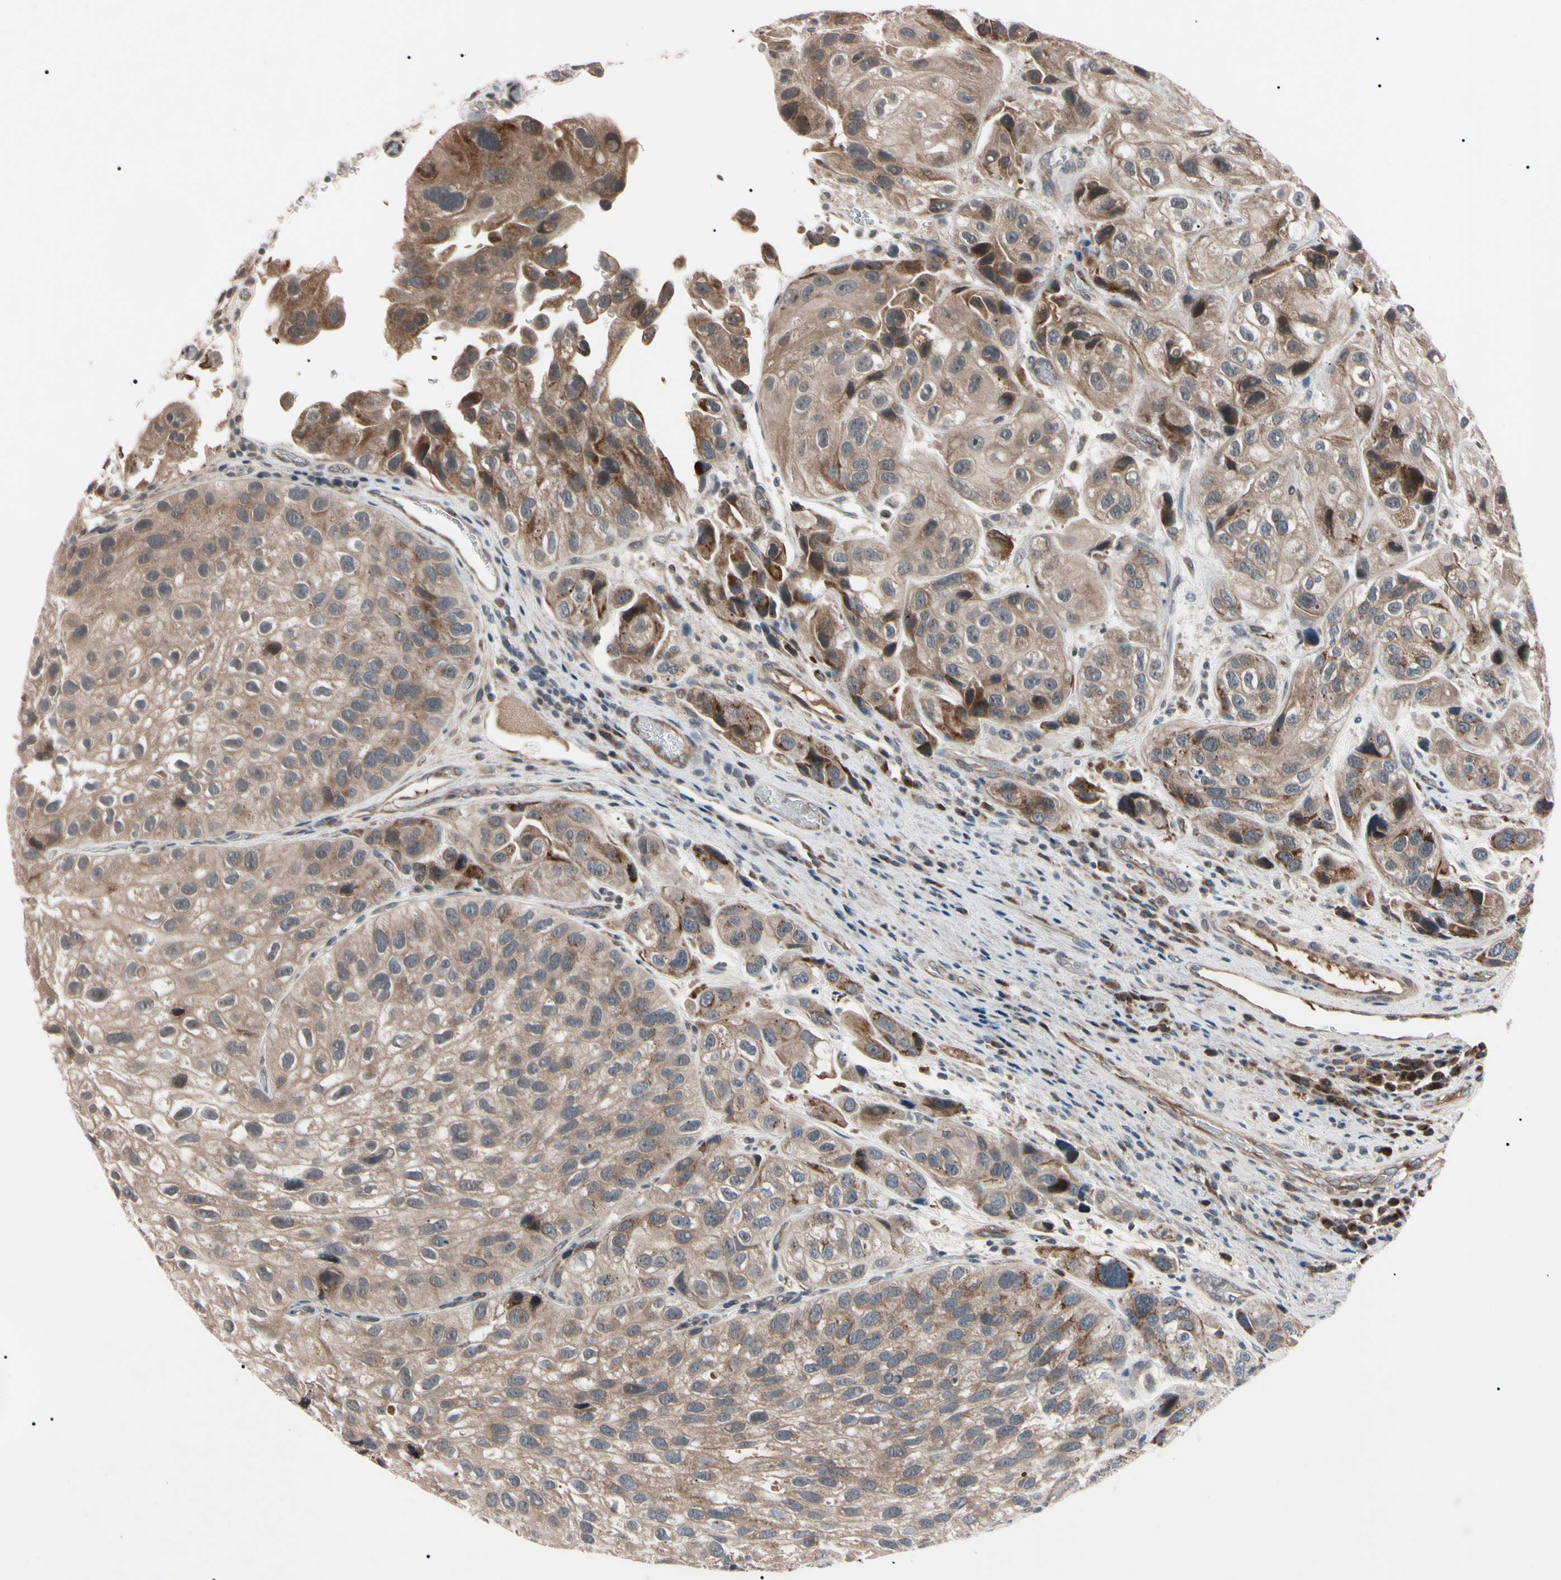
{"staining": {"intensity": "moderate", "quantity": ">75%", "location": "cytoplasmic/membranous"}, "tissue": "urothelial cancer", "cell_type": "Tumor cells", "image_type": "cancer", "snomed": [{"axis": "morphology", "description": "Urothelial carcinoma, High grade"}, {"axis": "topography", "description": "Urinary bladder"}], "caption": "High-grade urothelial carcinoma stained with a protein marker reveals moderate staining in tumor cells.", "gene": "TNFRSF1A", "patient": {"sex": "female", "age": 64}}